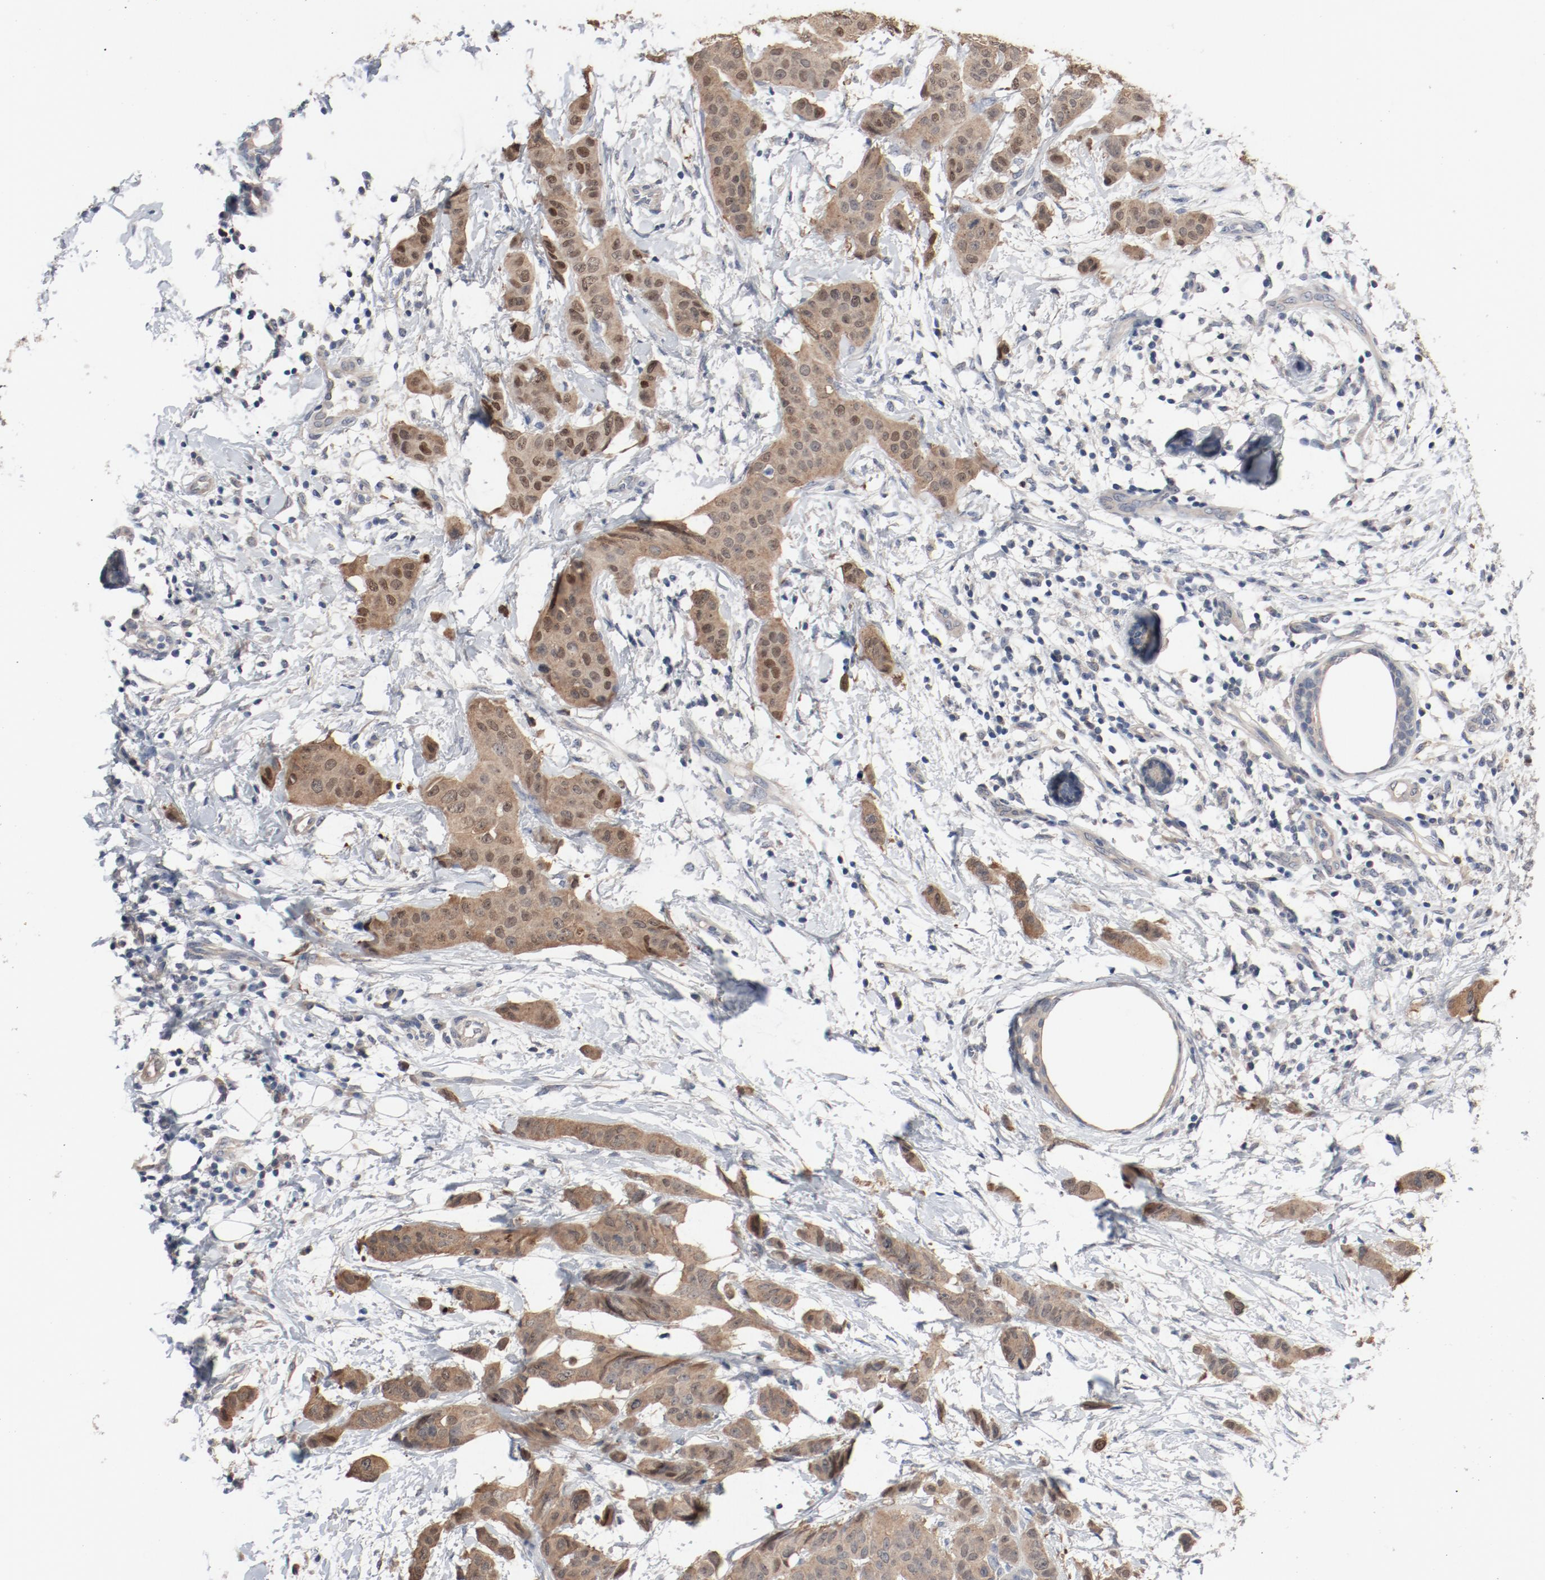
{"staining": {"intensity": "moderate", "quantity": ">75%", "location": "cytoplasmic/membranous"}, "tissue": "breast cancer", "cell_type": "Tumor cells", "image_type": "cancer", "snomed": [{"axis": "morphology", "description": "Duct carcinoma"}, {"axis": "topography", "description": "Breast"}], "caption": "Human invasive ductal carcinoma (breast) stained with a brown dye exhibits moderate cytoplasmic/membranous positive staining in about >75% of tumor cells.", "gene": "DNAL4", "patient": {"sex": "female", "age": 40}}